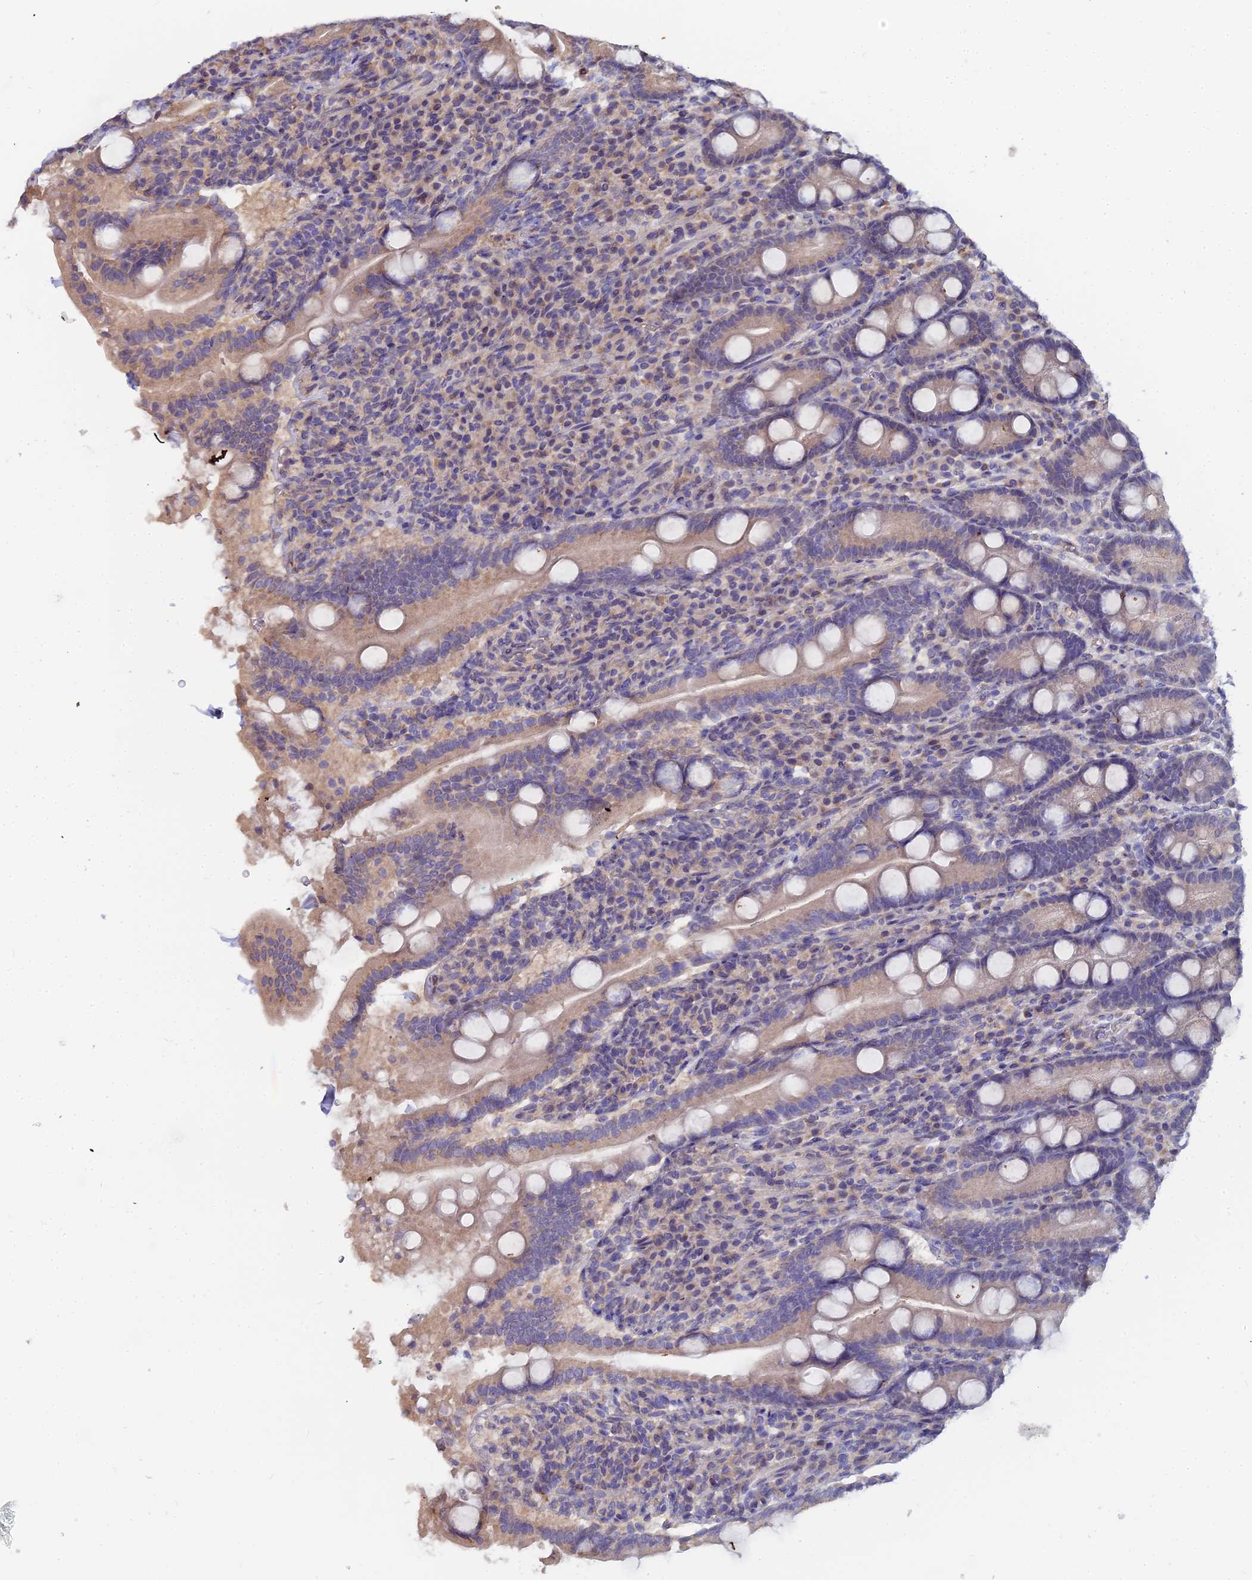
{"staining": {"intensity": "weak", "quantity": "25%-75%", "location": "cytoplasmic/membranous"}, "tissue": "duodenum", "cell_type": "Glandular cells", "image_type": "normal", "snomed": [{"axis": "morphology", "description": "Normal tissue, NOS"}, {"axis": "topography", "description": "Duodenum"}], "caption": "High-magnification brightfield microscopy of normal duodenum stained with DAB (3,3'-diaminobenzidine) (brown) and counterstained with hematoxylin (blue). glandular cells exhibit weak cytoplasmic/membranous positivity is present in about25%-75% of cells. (Stains: DAB in brown, nuclei in blue, Microscopy: brightfield microscopy at high magnification).", "gene": "RDX", "patient": {"sex": "male", "age": 35}}